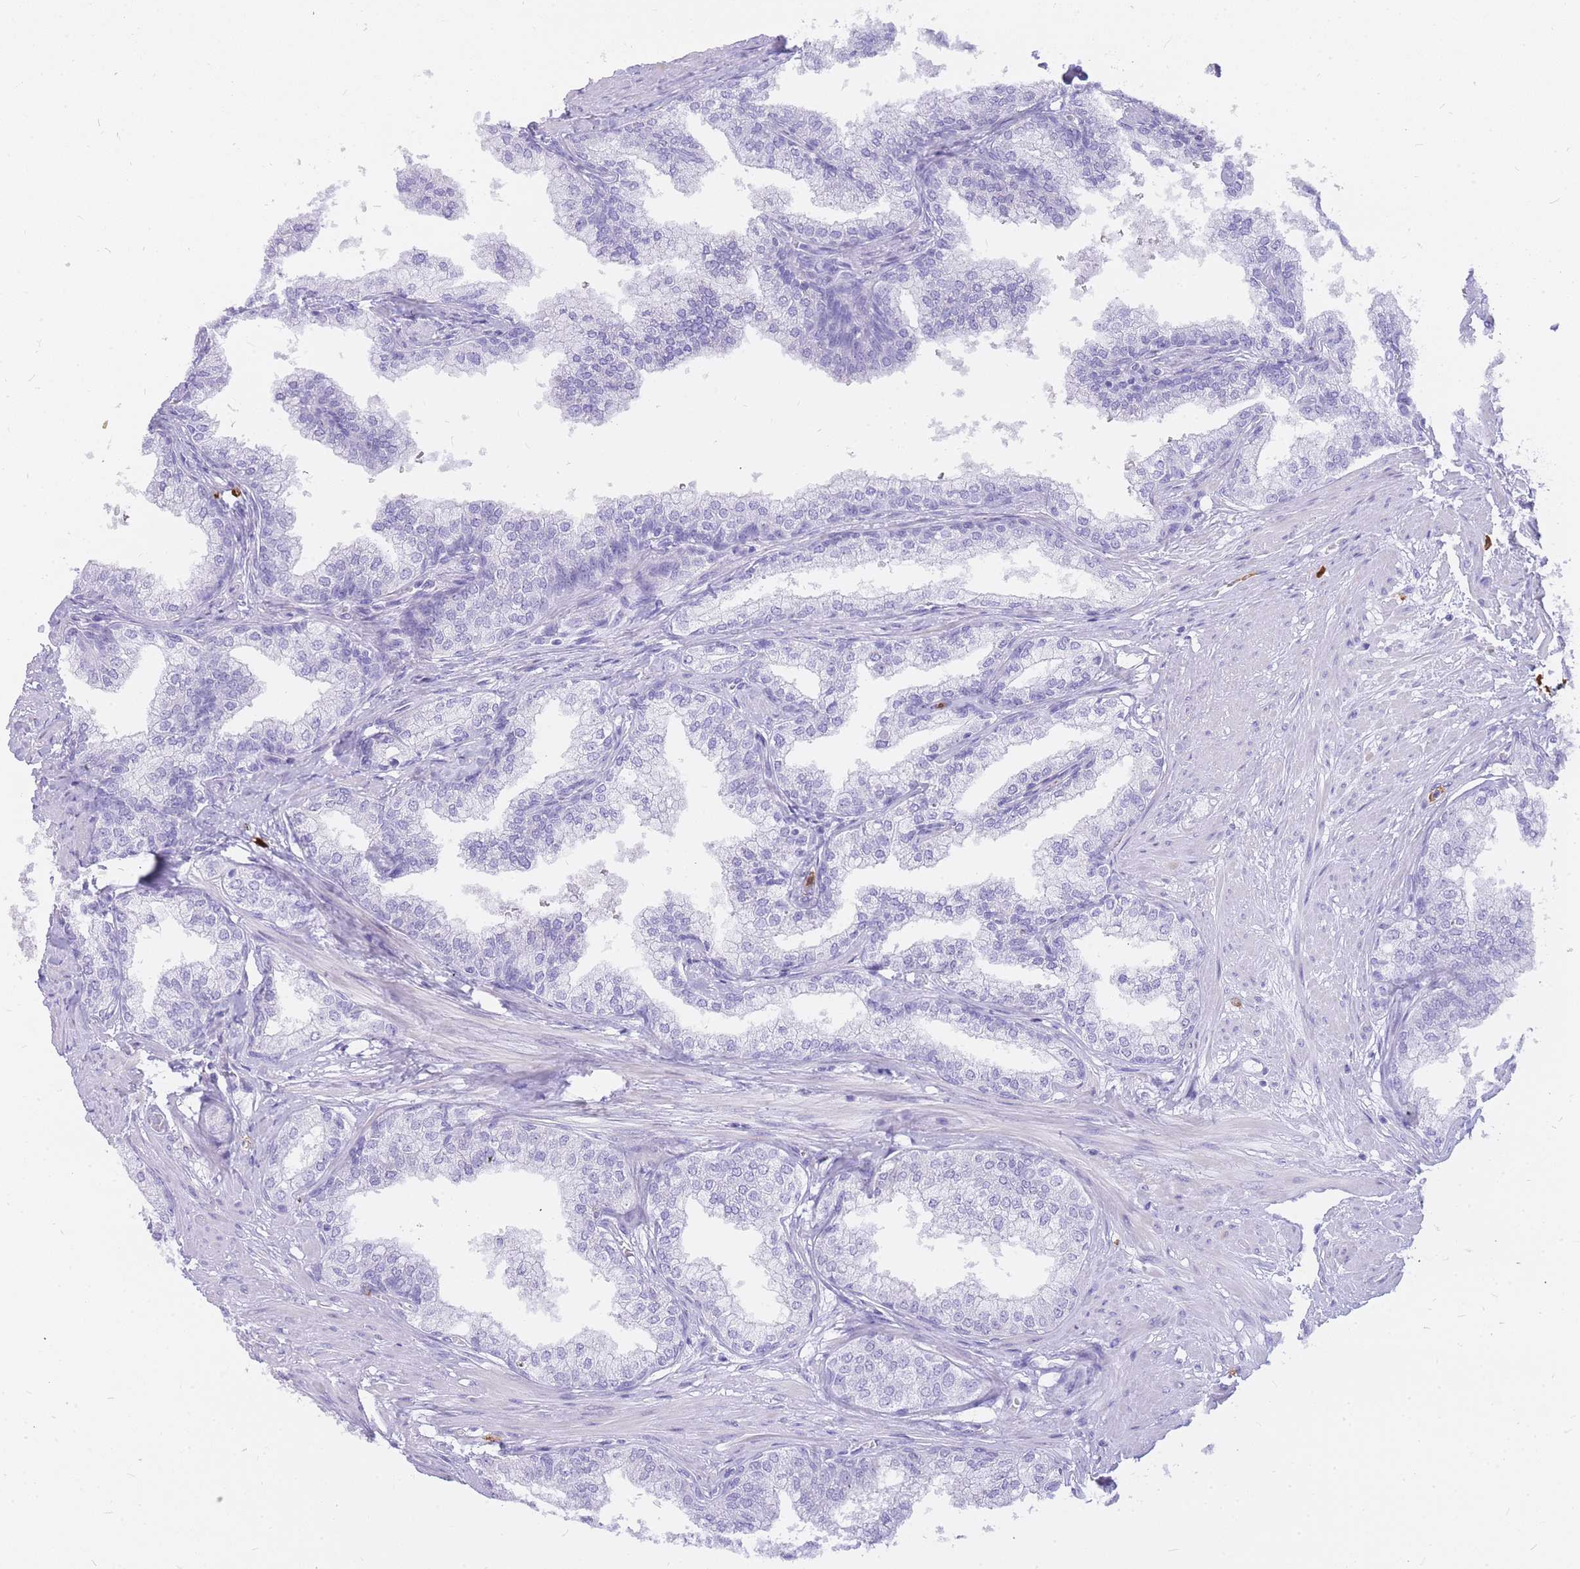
{"staining": {"intensity": "negative", "quantity": "none", "location": "none"}, "tissue": "prostate", "cell_type": "Glandular cells", "image_type": "normal", "snomed": [{"axis": "morphology", "description": "Normal tissue, NOS"}, {"axis": "topography", "description": "Prostate"}], "caption": "Glandular cells are negative for brown protein staining in unremarkable prostate.", "gene": "HERC1", "patient": {"sex": "male", "age": 60}}